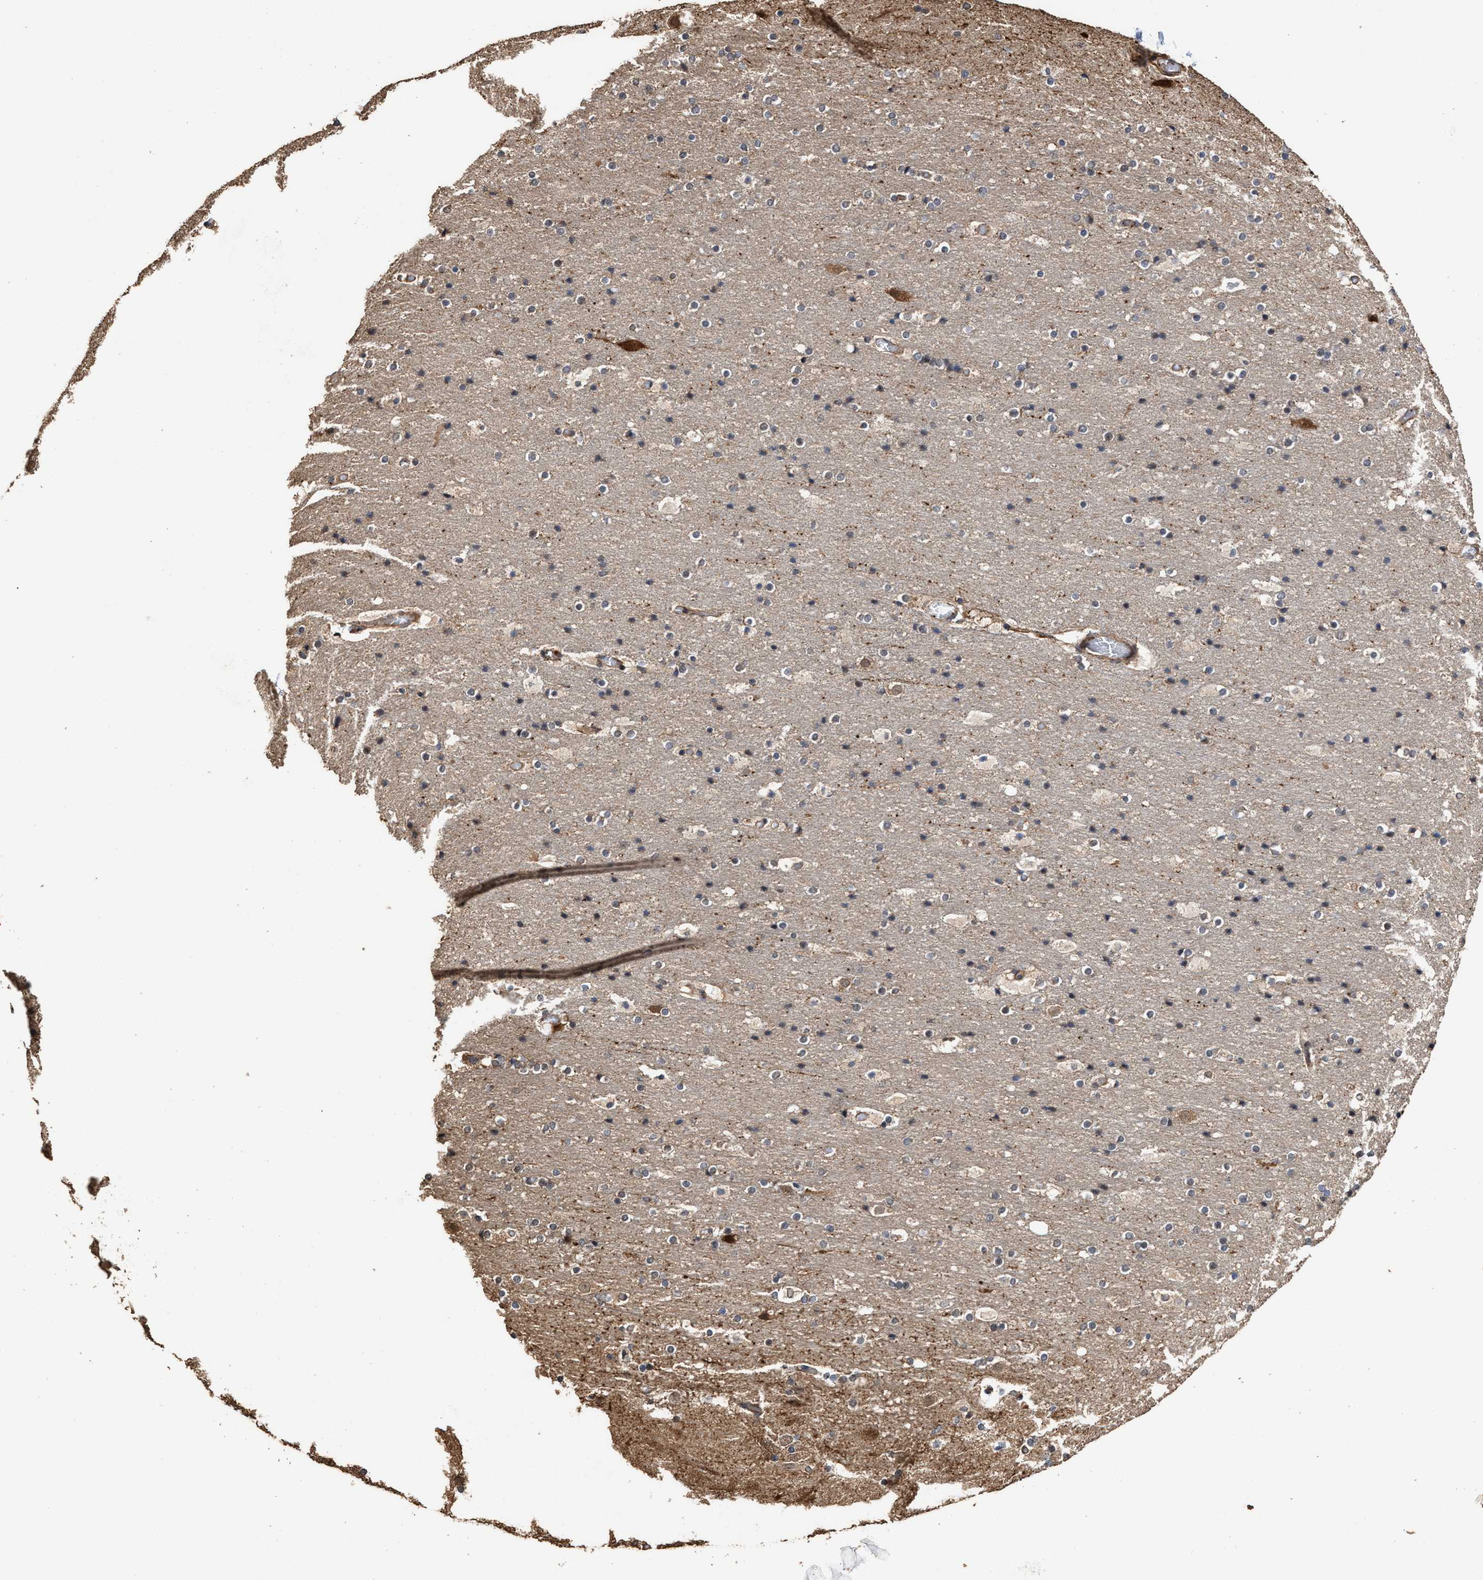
{"staining": {"intensity": "moderate", "quantity": "25%-75%", "location": "cytoplasmic/membranous"}, "tissue": "cerebral cortex", "cell_type": "Endothelial cells", "image_type": "normal", "snomed": [{"axis": "morphology", "description": "Normal tissue, NOS"}, {"axis": "topography", "description": "Cerebral cortex"}], "caption": "Endothelial cells exhibit medium levels of moderate cytoplasmic/membranous staining in about 25%-75% of cells in unremarkable cerebral cortex. (DAB (3,3'-diaminobenzidine) = brown stain, brightfield microscopy at high magnification).", "gene": "ZNHIT6", "patient": {"sex": "male", "age": 57}}